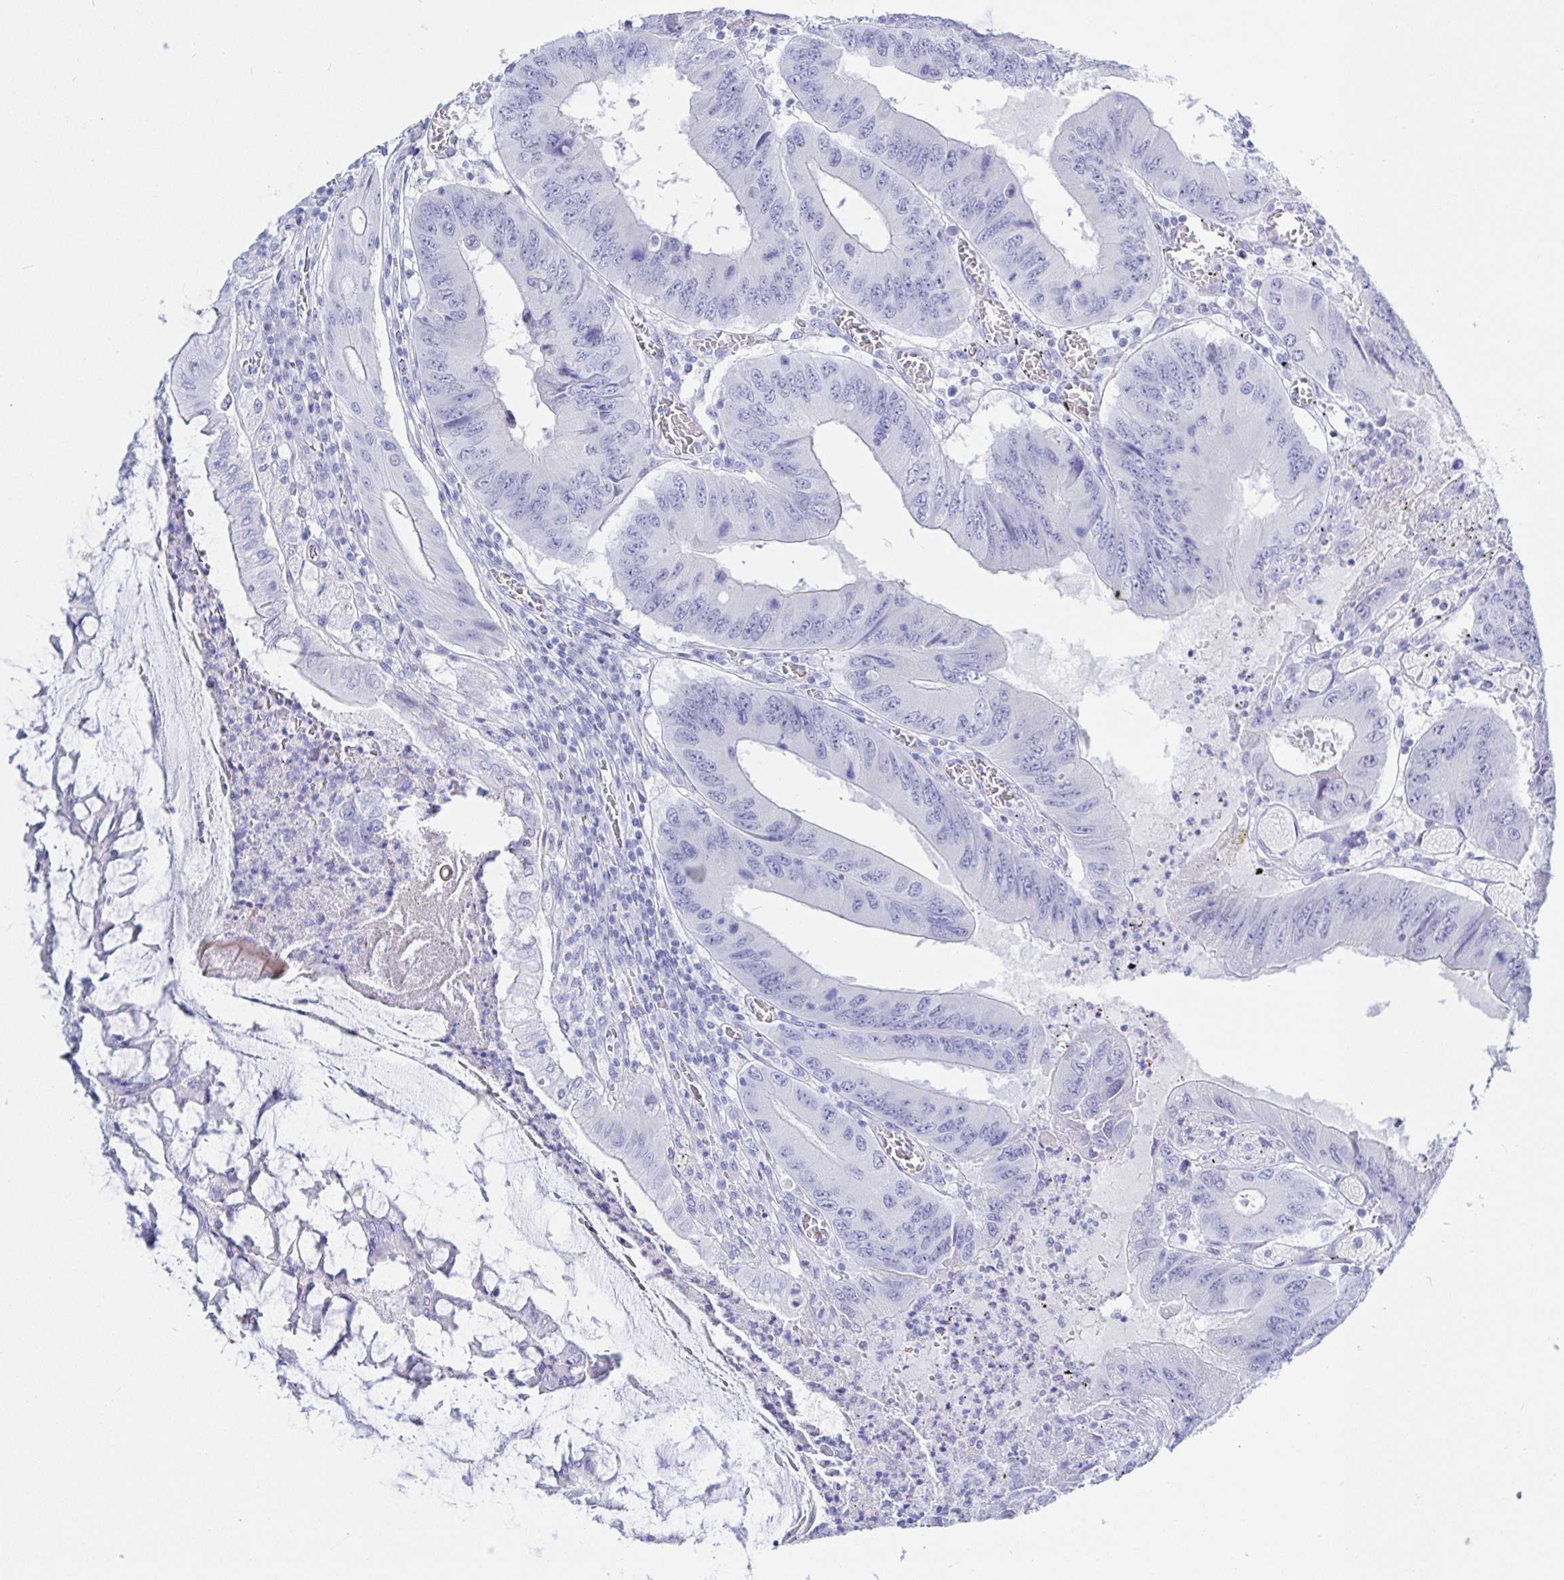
{"staining": {"intensity": "negative", "quantity": "none", "location": "none"}, "tissue": "colorectal cancer", "cell_type": "Tumor cells", "image_type": "cancer", "snomed": [{"axis": "morphology", "description": "Adenocarcinoma, NOS"}, {"axis": "topography", "description": "Colon"}], "caption": "Tumor cells show no significant positivity in colorectal cancer (adenocarcinoma). (DAB (3,3'-diaminobenzidine) immunohistochemistry, high magnification).", "gene": "KCNH6", "patient": {"sex": "male", "age": 53}}